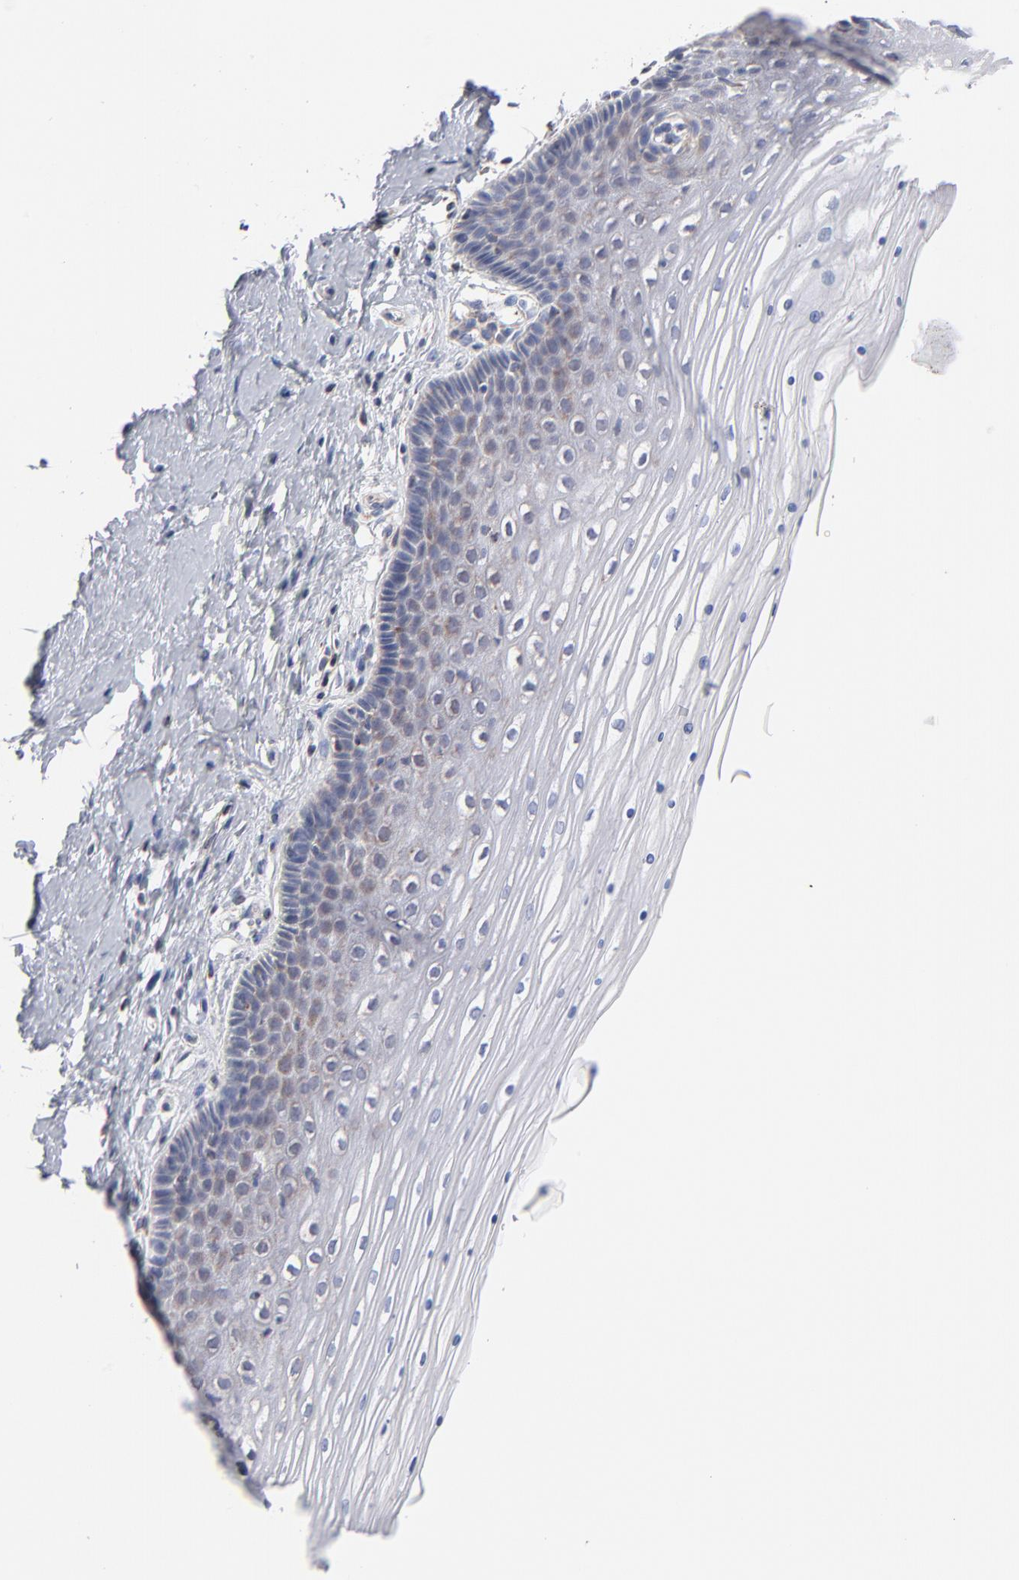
{"staining": {"intensity": "moderate", "quantity": ">75%", "location": "cytoplasmic/membranous"}, "tissue": "cervix", "cell_type": "Glandular cells", "image_type": "normal", "snomed": [{"axis": "morphology", "description": "Normal tissue, NOS"}, {"axis": "topography", "description": "Cervix"}], "caption": "Immunohistochemical staining of unremarkable cervix reveals >75% levels of moderate cytoplasmic/membranous protein positivity in approximately >75% of glandular cells. Immunohistochemistry (ihc) stains the protein of interest in brown and the nuclei are stained blue.", "gene": "MRPL58", "patient": {"sex": "female", "age": 39}}